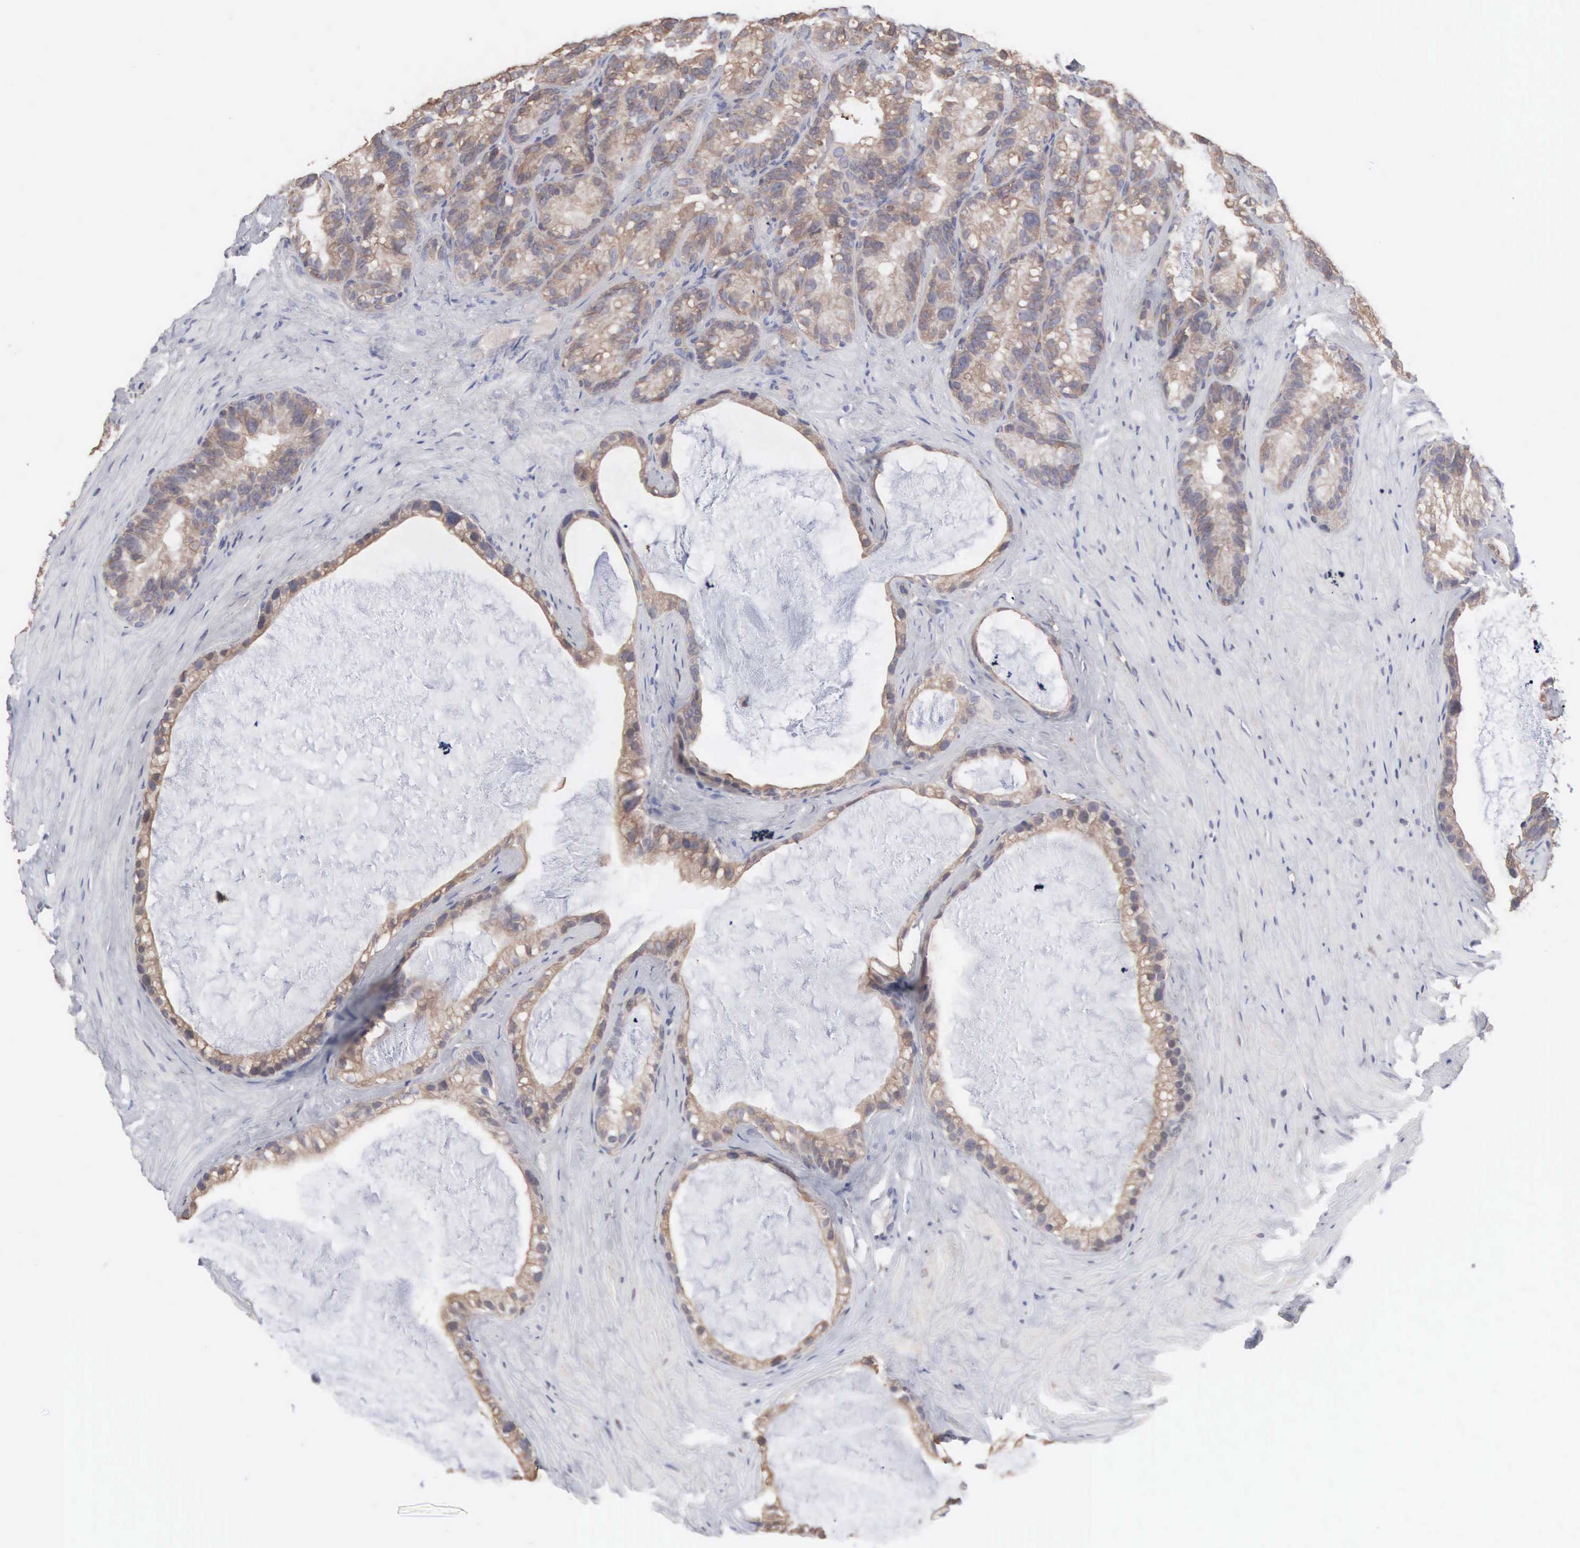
{"staining": {"intensity": "moderate", "quantity": ">75%", "location": "cytoplasmic/membranous"}, "tissue": "seminal vesicle", "cell_type": "Glandular cells", "image_type": "normal", "snomed": [{"axis": "morphology", "description": "Normal tissue, NOS"}, {"axis": "topography", "description": "Seminal veicle"}], "caption": "This micrograph displays immunohistochemistry staining of benign seminal vesicle, with medium moderate cytoplasmic/membranous staining in approximately >75% of glandular cells.", "gene": "INF2", "patient": {"sex": "male", "age": 63}}